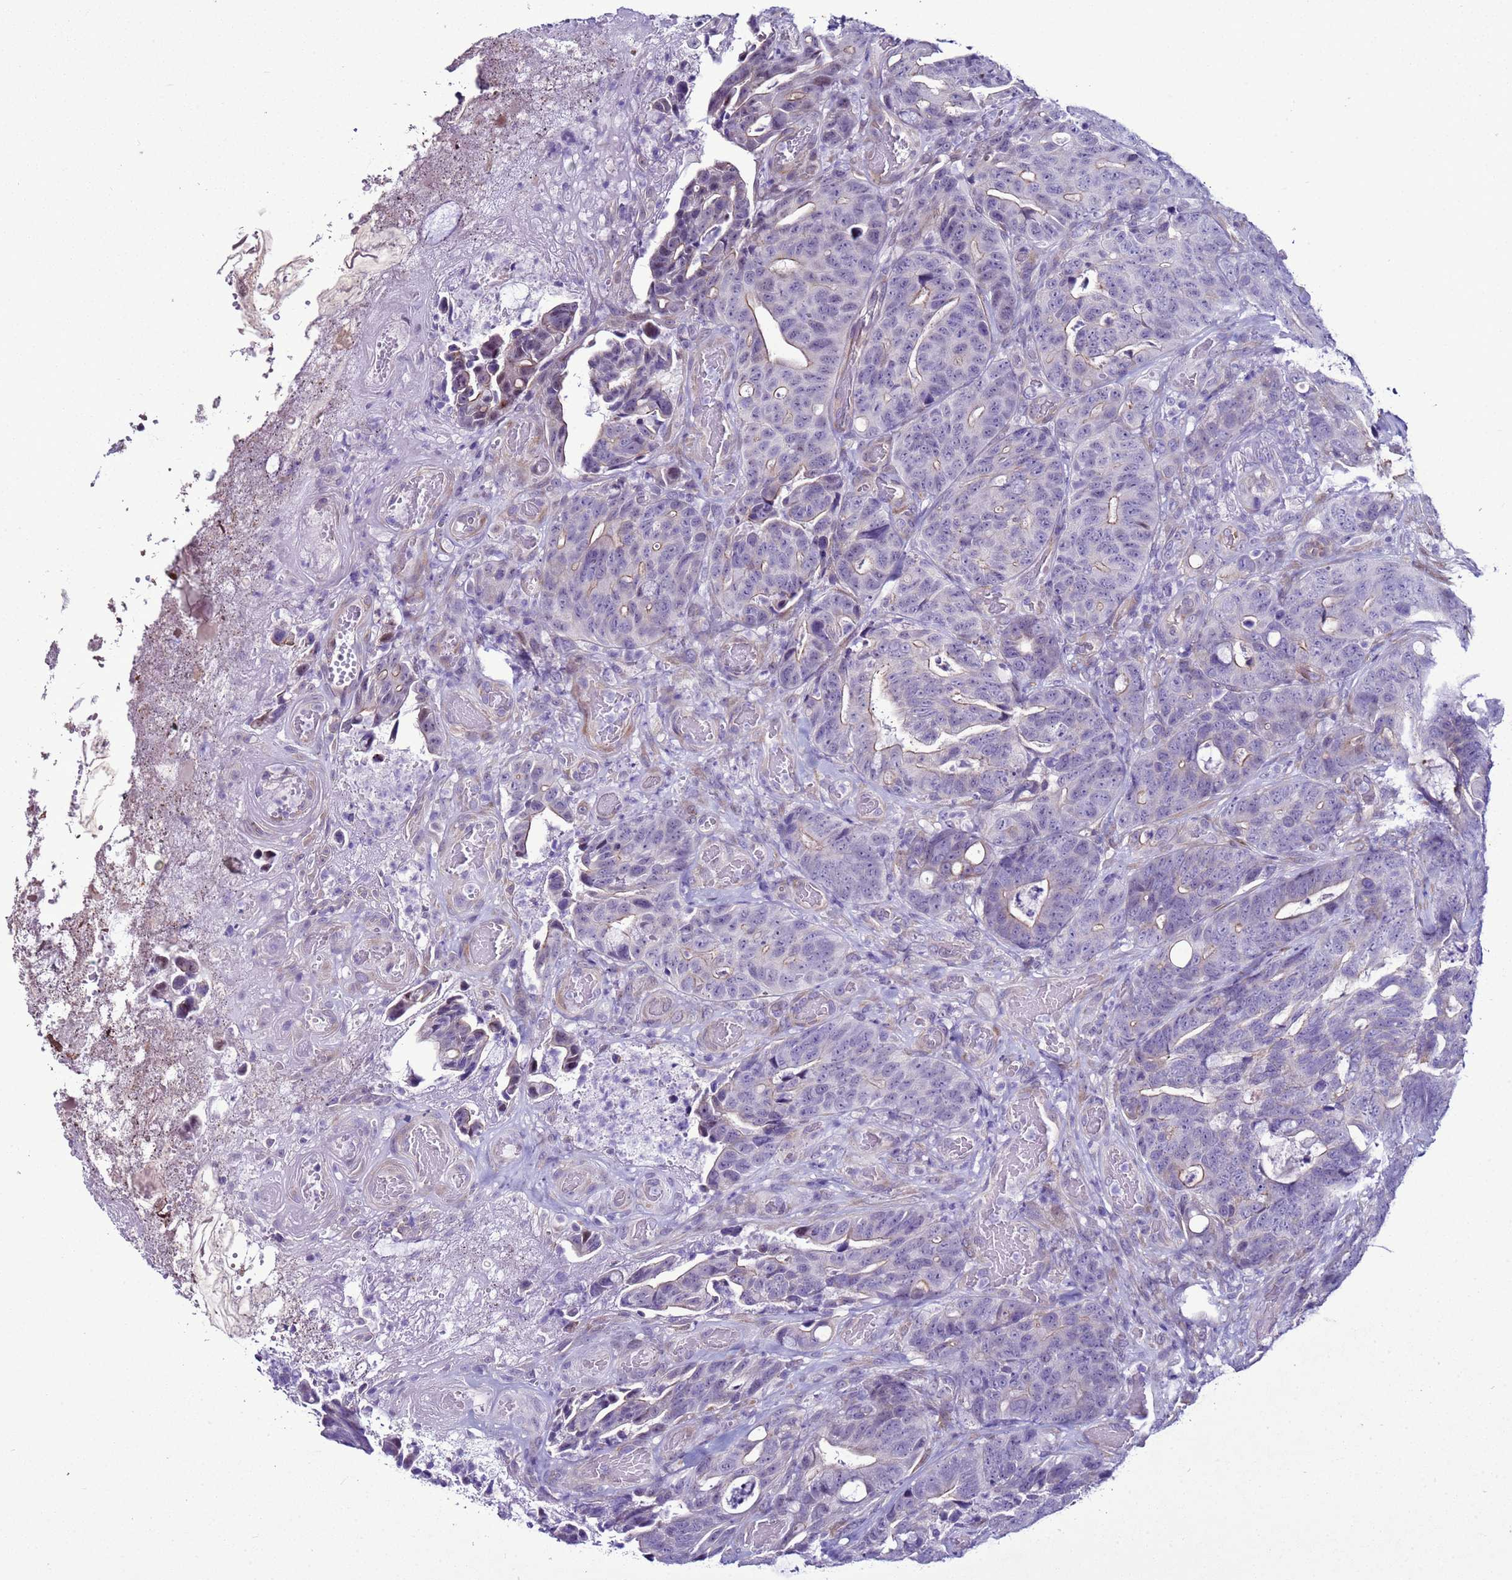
{"staining": {"intensity": "negative", "quantity": "none", "location": "none"}, "tissue": "colorectal cancer", "cell_type": "Tumor cells", "image_type": "cancer", "snomed": [{"axis": "morphology", "description": "Adenocarcinoma, NOS"}, {"axis": "topography", "description": "Colon"}], "caption": "This is an immunohistochemistry histopathology image of human colorectal cancer (adenocarcinoma). There is no staining in tumor cells.", "gene": "LRRC10B", "patient": {"sex": "female", "age": 82}}